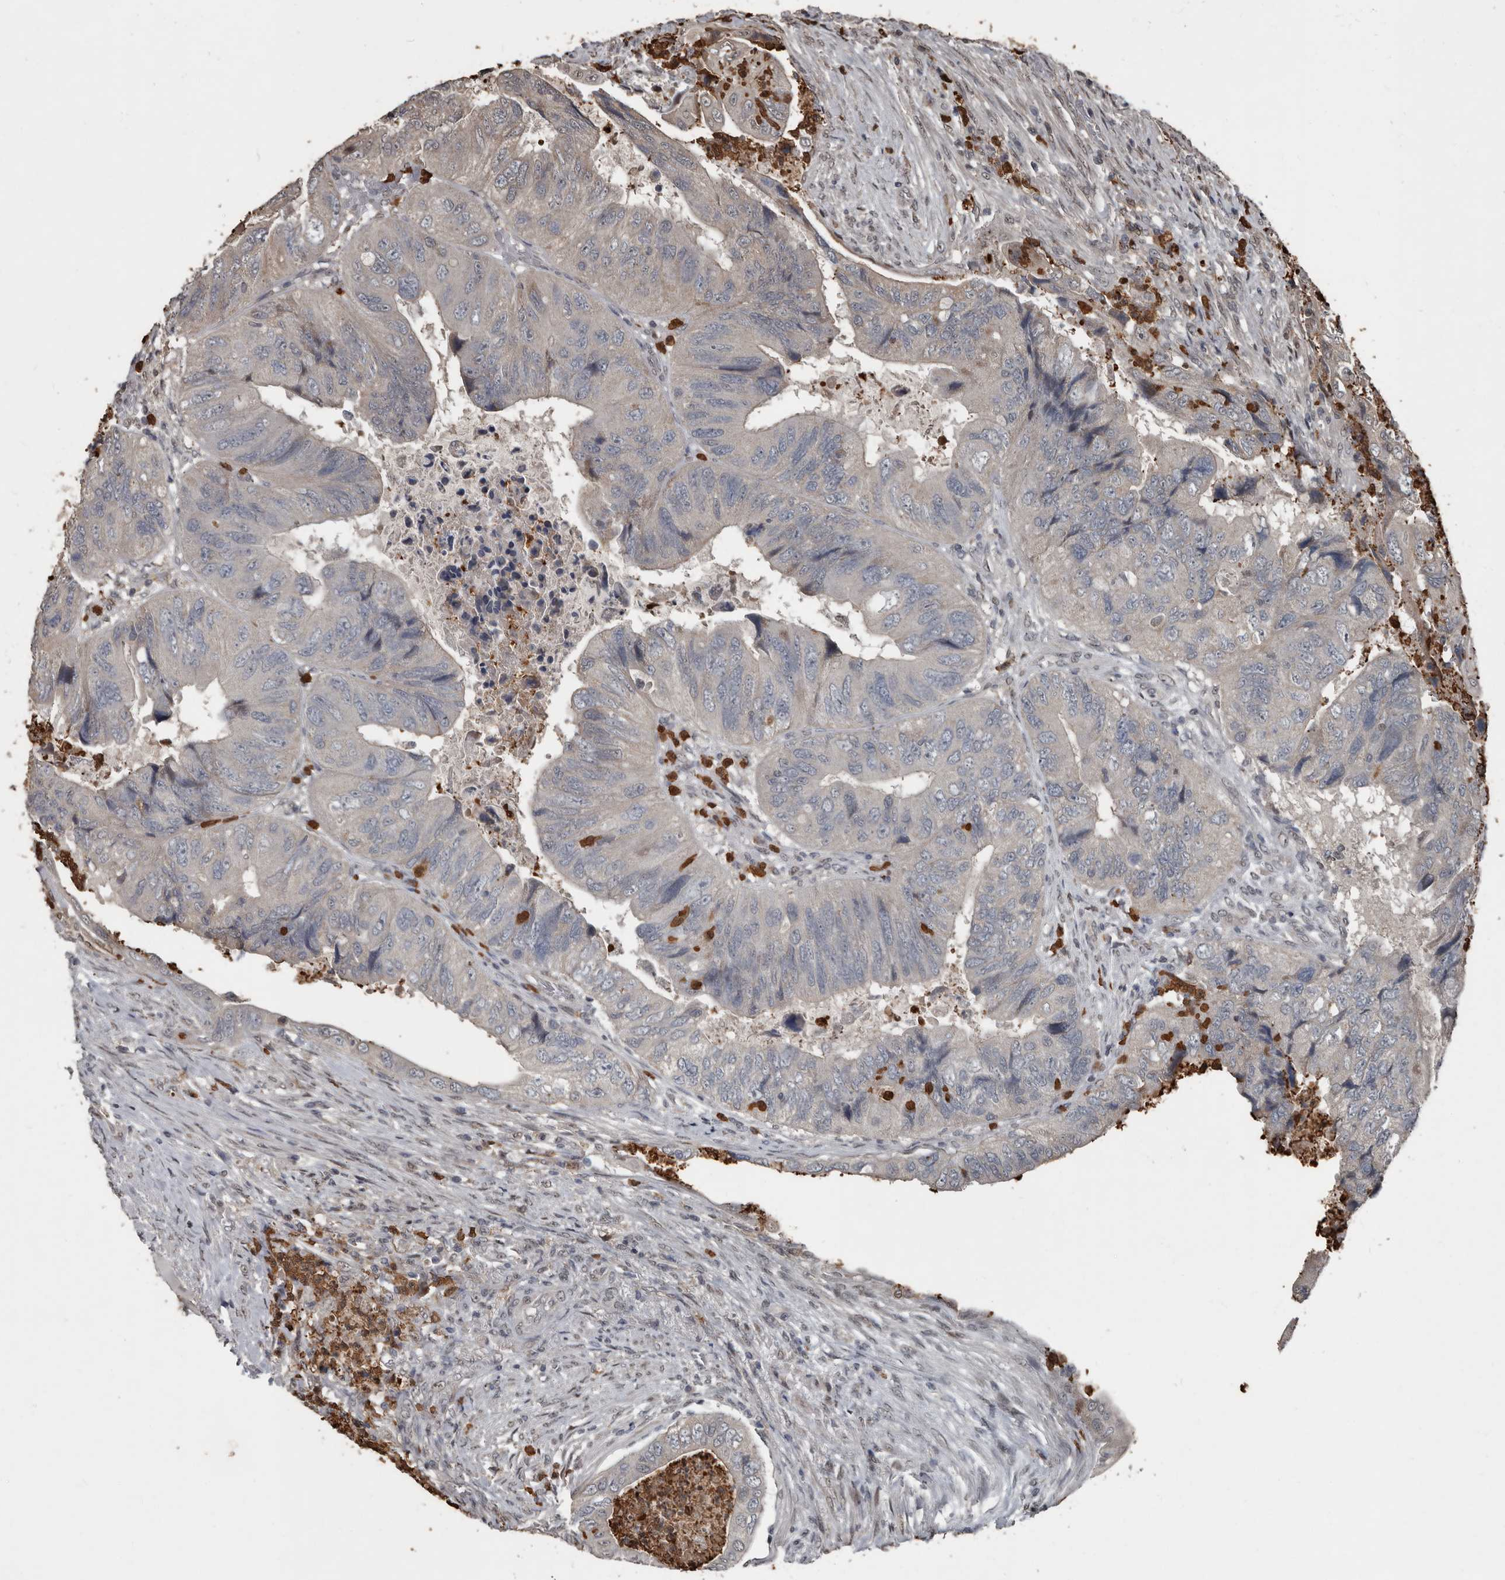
{"staining": {"intensity": "weak", "quantity": "<25%", "location": "nuclear"}, "tissue": "colorectal cancer", "cell_type": "Tumor cells", "image_type": "cancer", "snomed": [{"axis": "morphology", "description": "Adenocarcinoma, NOS"}, {"axis": "topography", "description": "Rectum"}], "caption": "Protein analysis of colorectal adenocarcinoma exhibits no significant staining in tumor cells.", "gene": "FSBP", "patient": {"sex": "male", "age": 63}}